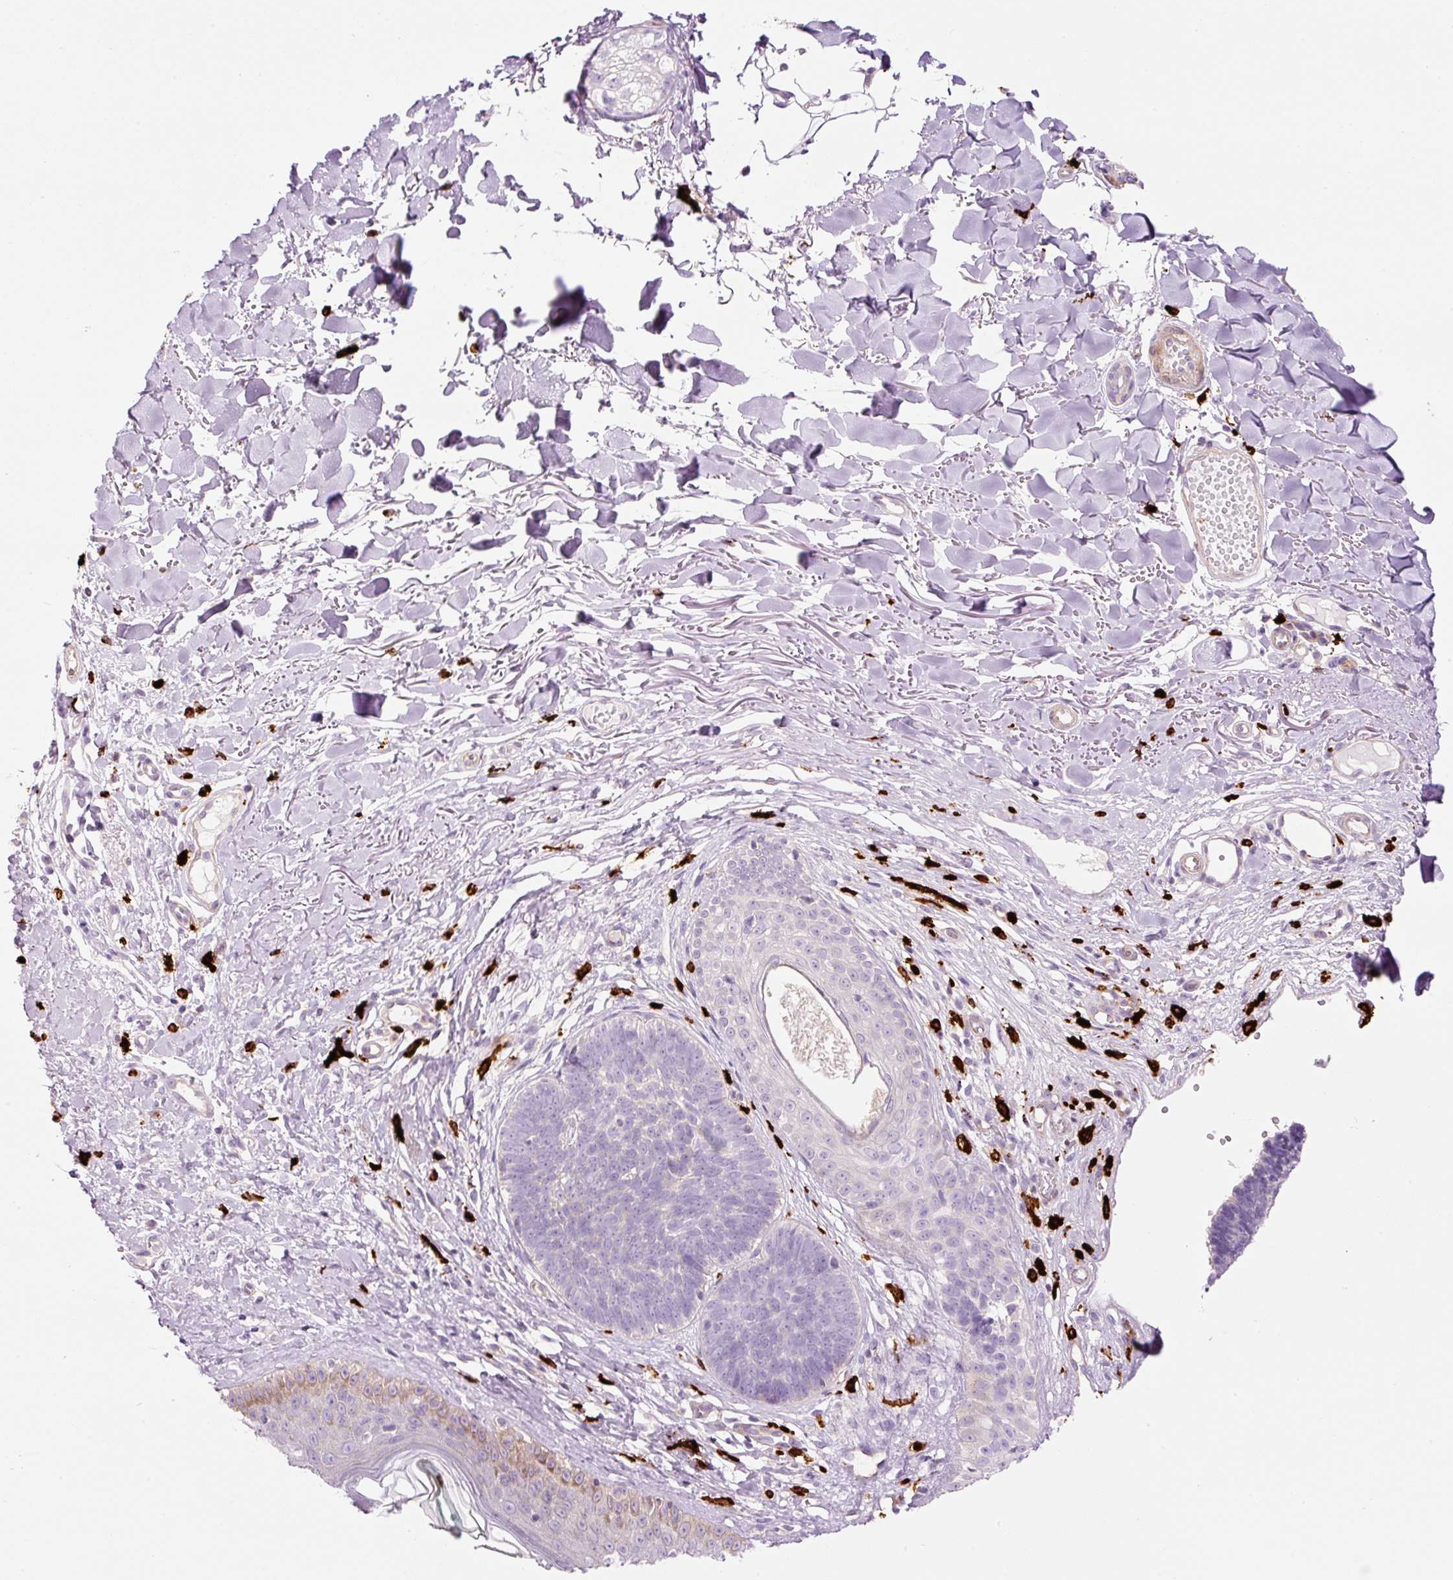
{"staining": {"intensity": "negative", "quantity": "none", "location": "none"}, "tissue": "skin cancer", "cell_type": "Tumor cells", "image_type": "cancer", "snomed": [{"axis": "morphology", "description": "Basal cell carcinoma"}, {"axis": "topography", "description": "Skin"}, {"axis": "topography", "description": "Skin of neck"}, {"axis": "topography", "description": "Skin of shoulder"}, {"axis": "topography", "description": "Skin of back"}], "caption": "A micrograph of skin basal cell carcinoma stained for a protein reveals no brown staining in tumor cells.", "gene": "MAP3K3", "patient": {"sex": "male", "age": 80}}